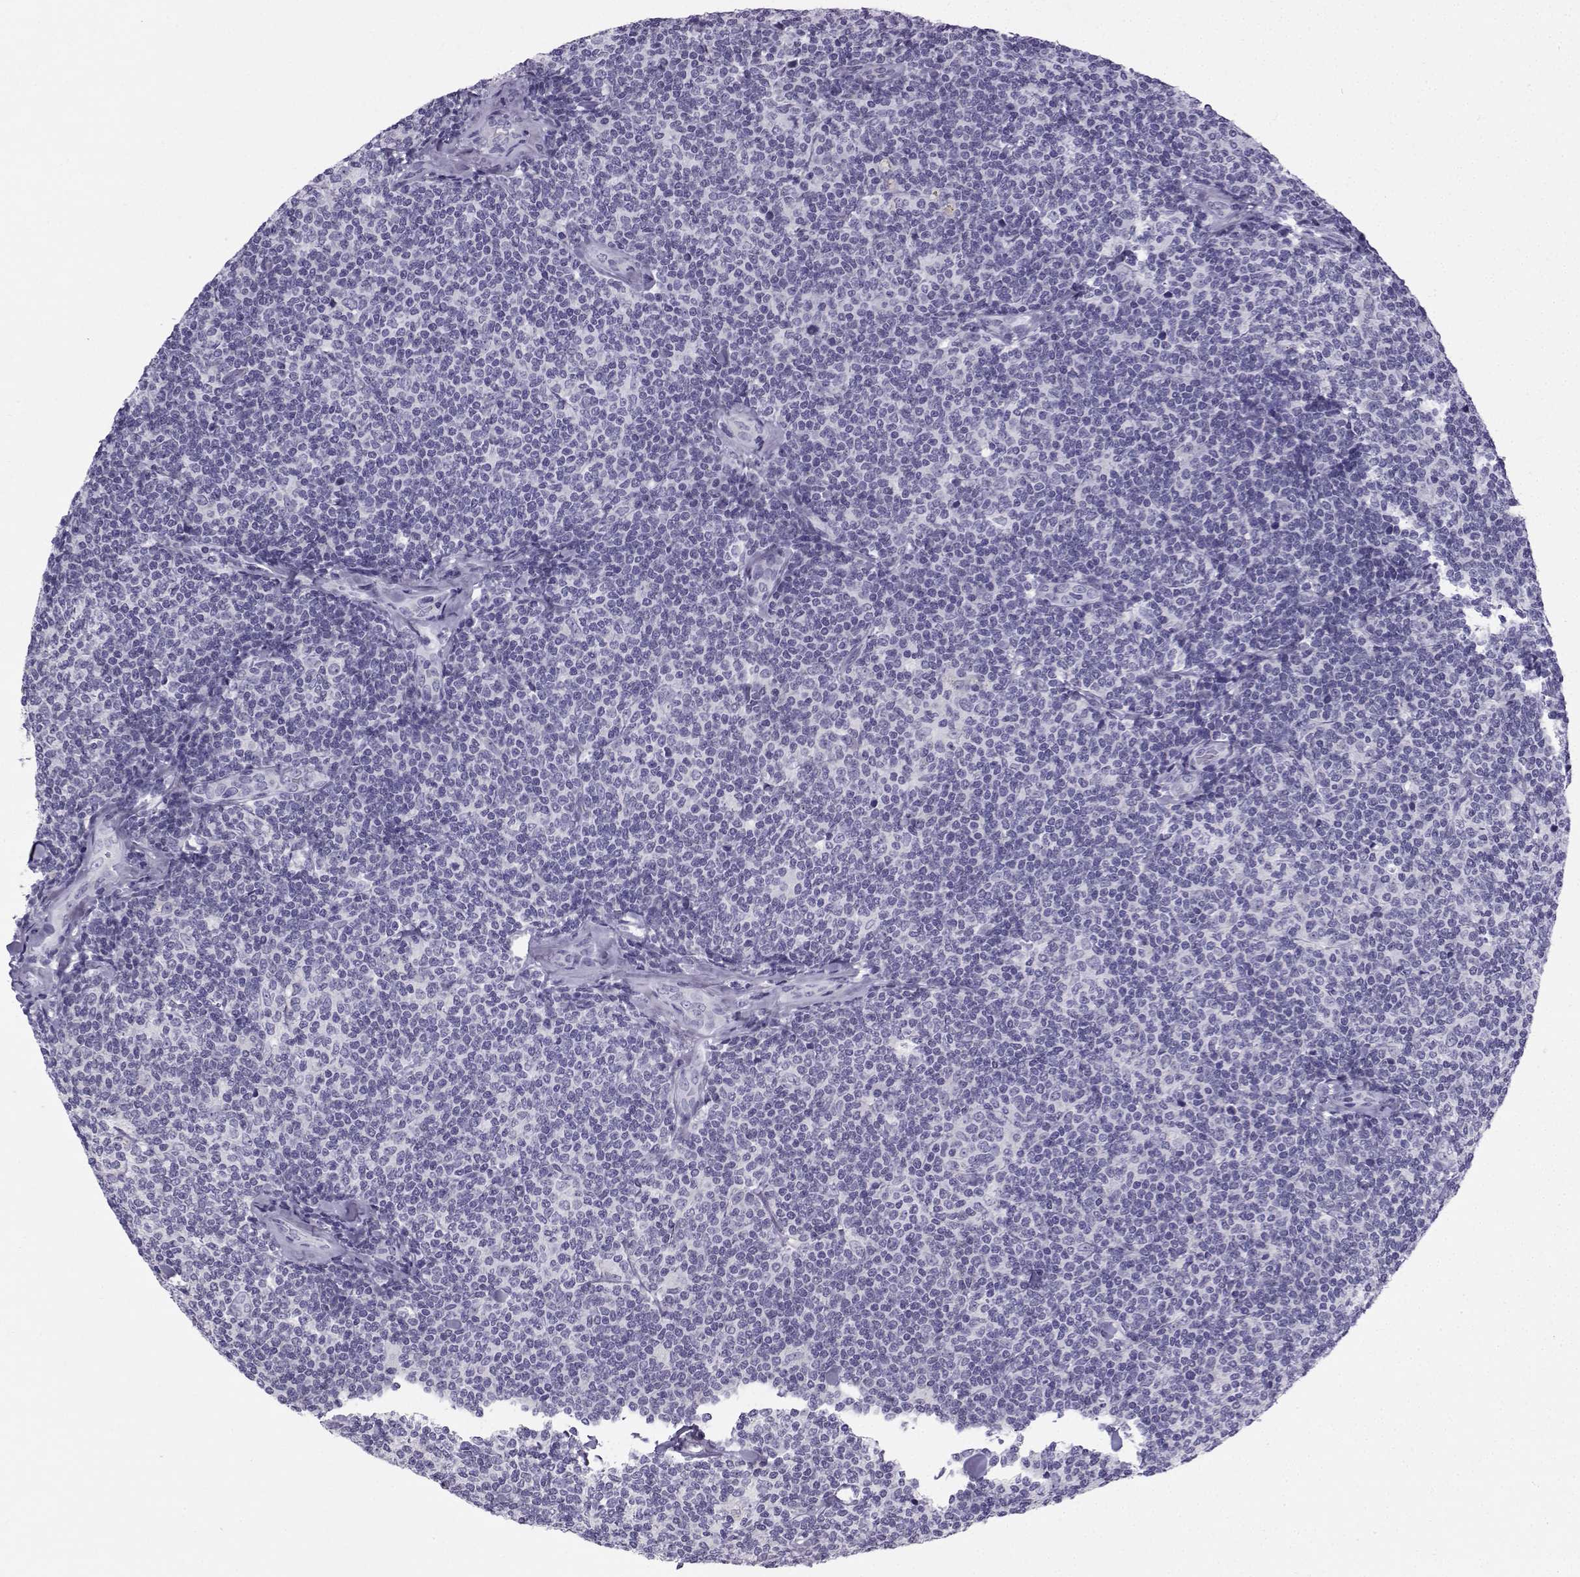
{"staining": {"intensity": "negative", "quantity": "none", "location": "none"}, "tissue": "lymphoma", "cell_type": "Tumor cells", "image_type": "cancer", "snomed": [{"axis": "morphology", "description": "Malignant lymphoma, non-Hodgkin's type, Low grade"}, {"axis": "topography", "description": "Lymph node"}], "caption": "Immunohistochemistry (IHC) micrograph of low-grade malignant lymphoma, non-Hodgkin's type stained for a protein (brown), which reveals no staining in tumor cells. (Brightfield microscopy of DAB (3,3'-diaminobenzidine) immunohistochemistry (IHC) at high magnification).", "gene": "ZBTB8B", "patient": {"sex": "female", "age": 56}}